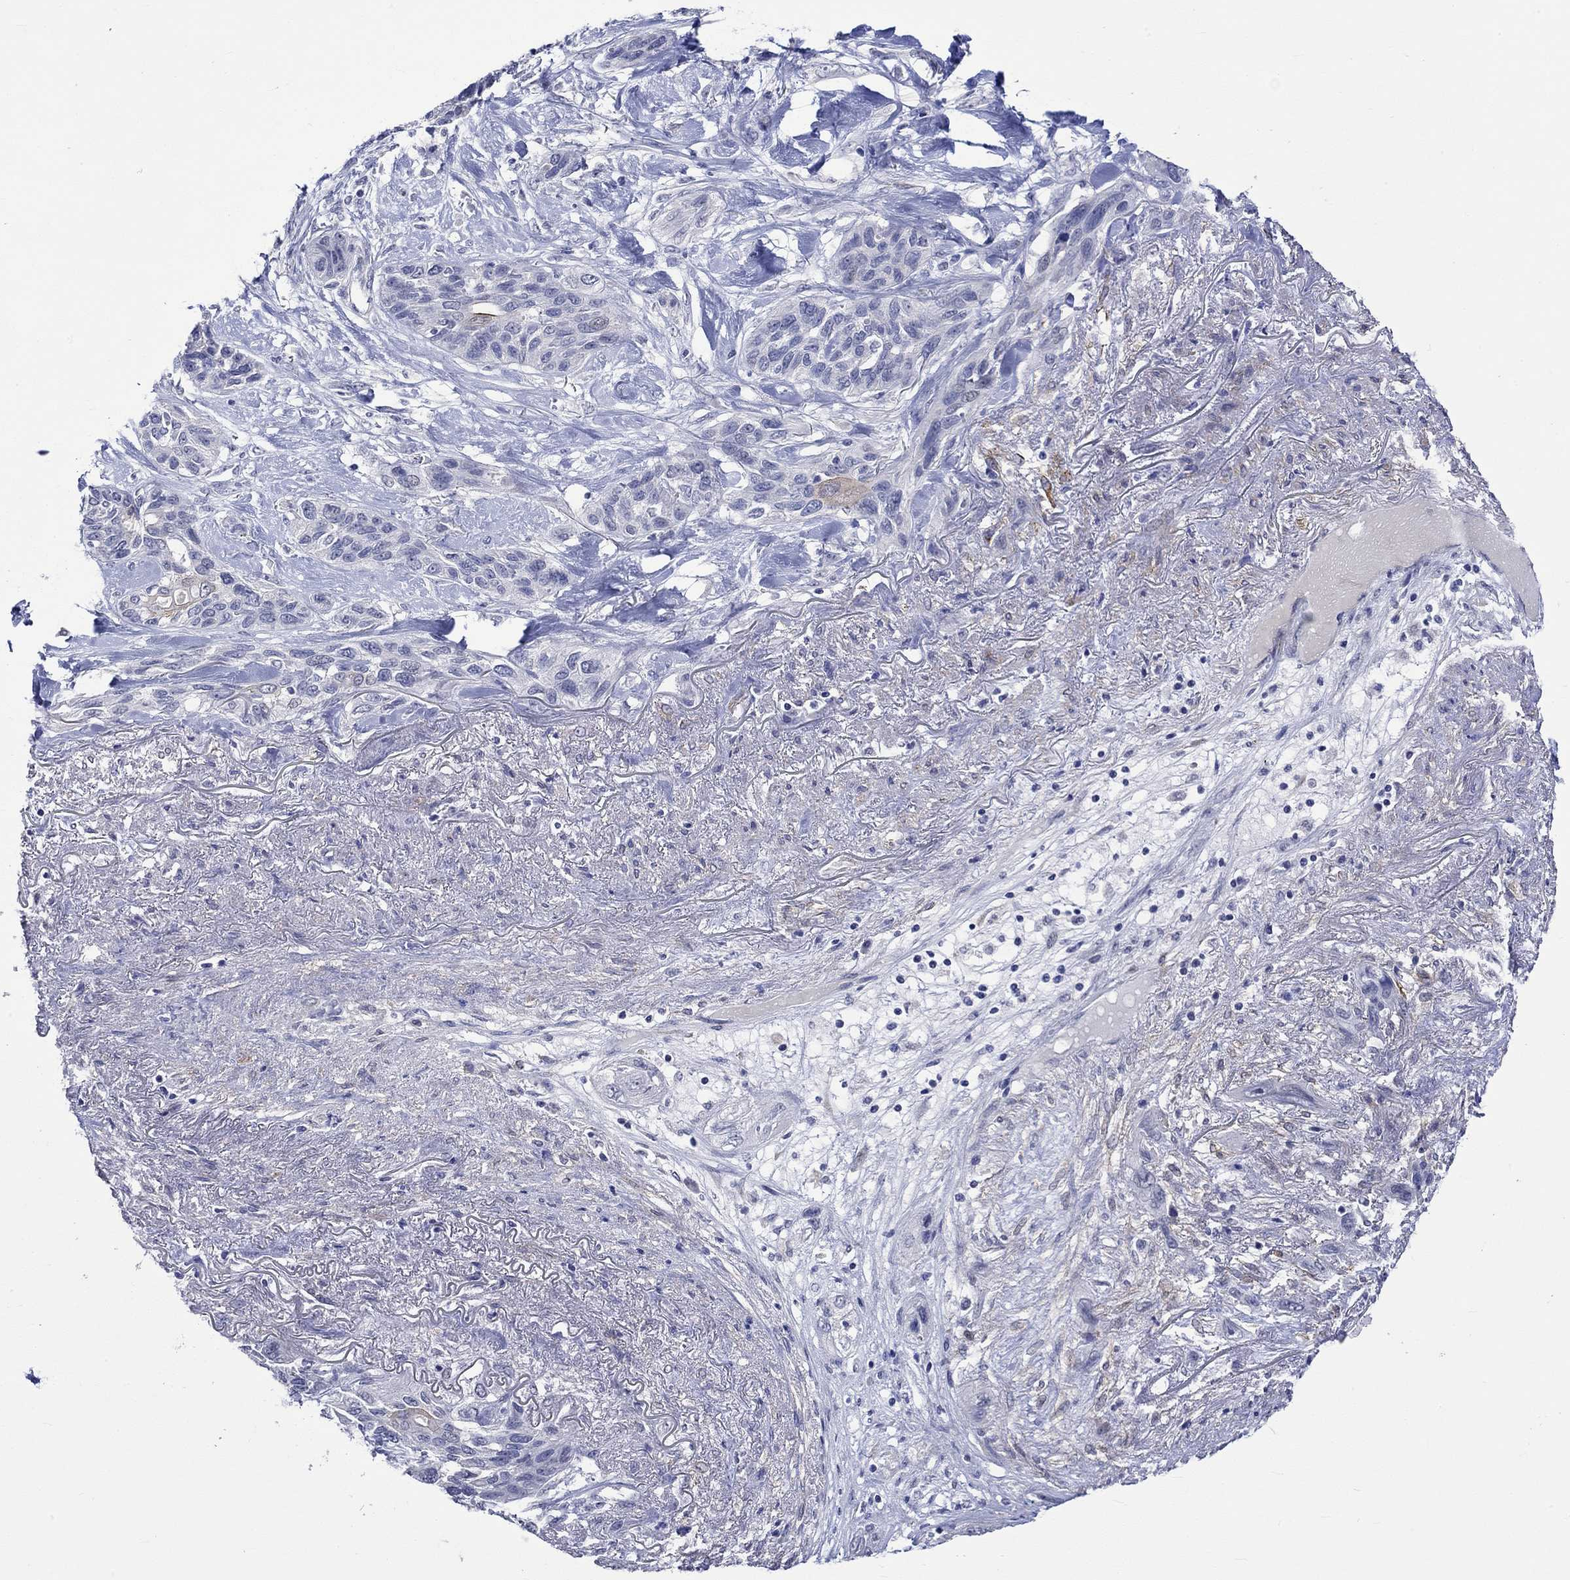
{"staining": {"intensity": "negative", "quantity": "none", "location": "none"}, "tissue": "lung cancer", "cell_type": "Tumor cells", "image_type": "cancer", "snomed": [{"axis": "morphology", "description": "Squamous cell carcinoma, NOS"}, {"axis": "topography", "description": "Lung"}], "caption": "A photomicrograph of lung cancer (squamous cell carcinoma) stained for a protein exhibits no brown staining in tumor cells.", "gene": "CRYAB", "patient": {"sex": "female", "age": 70}}